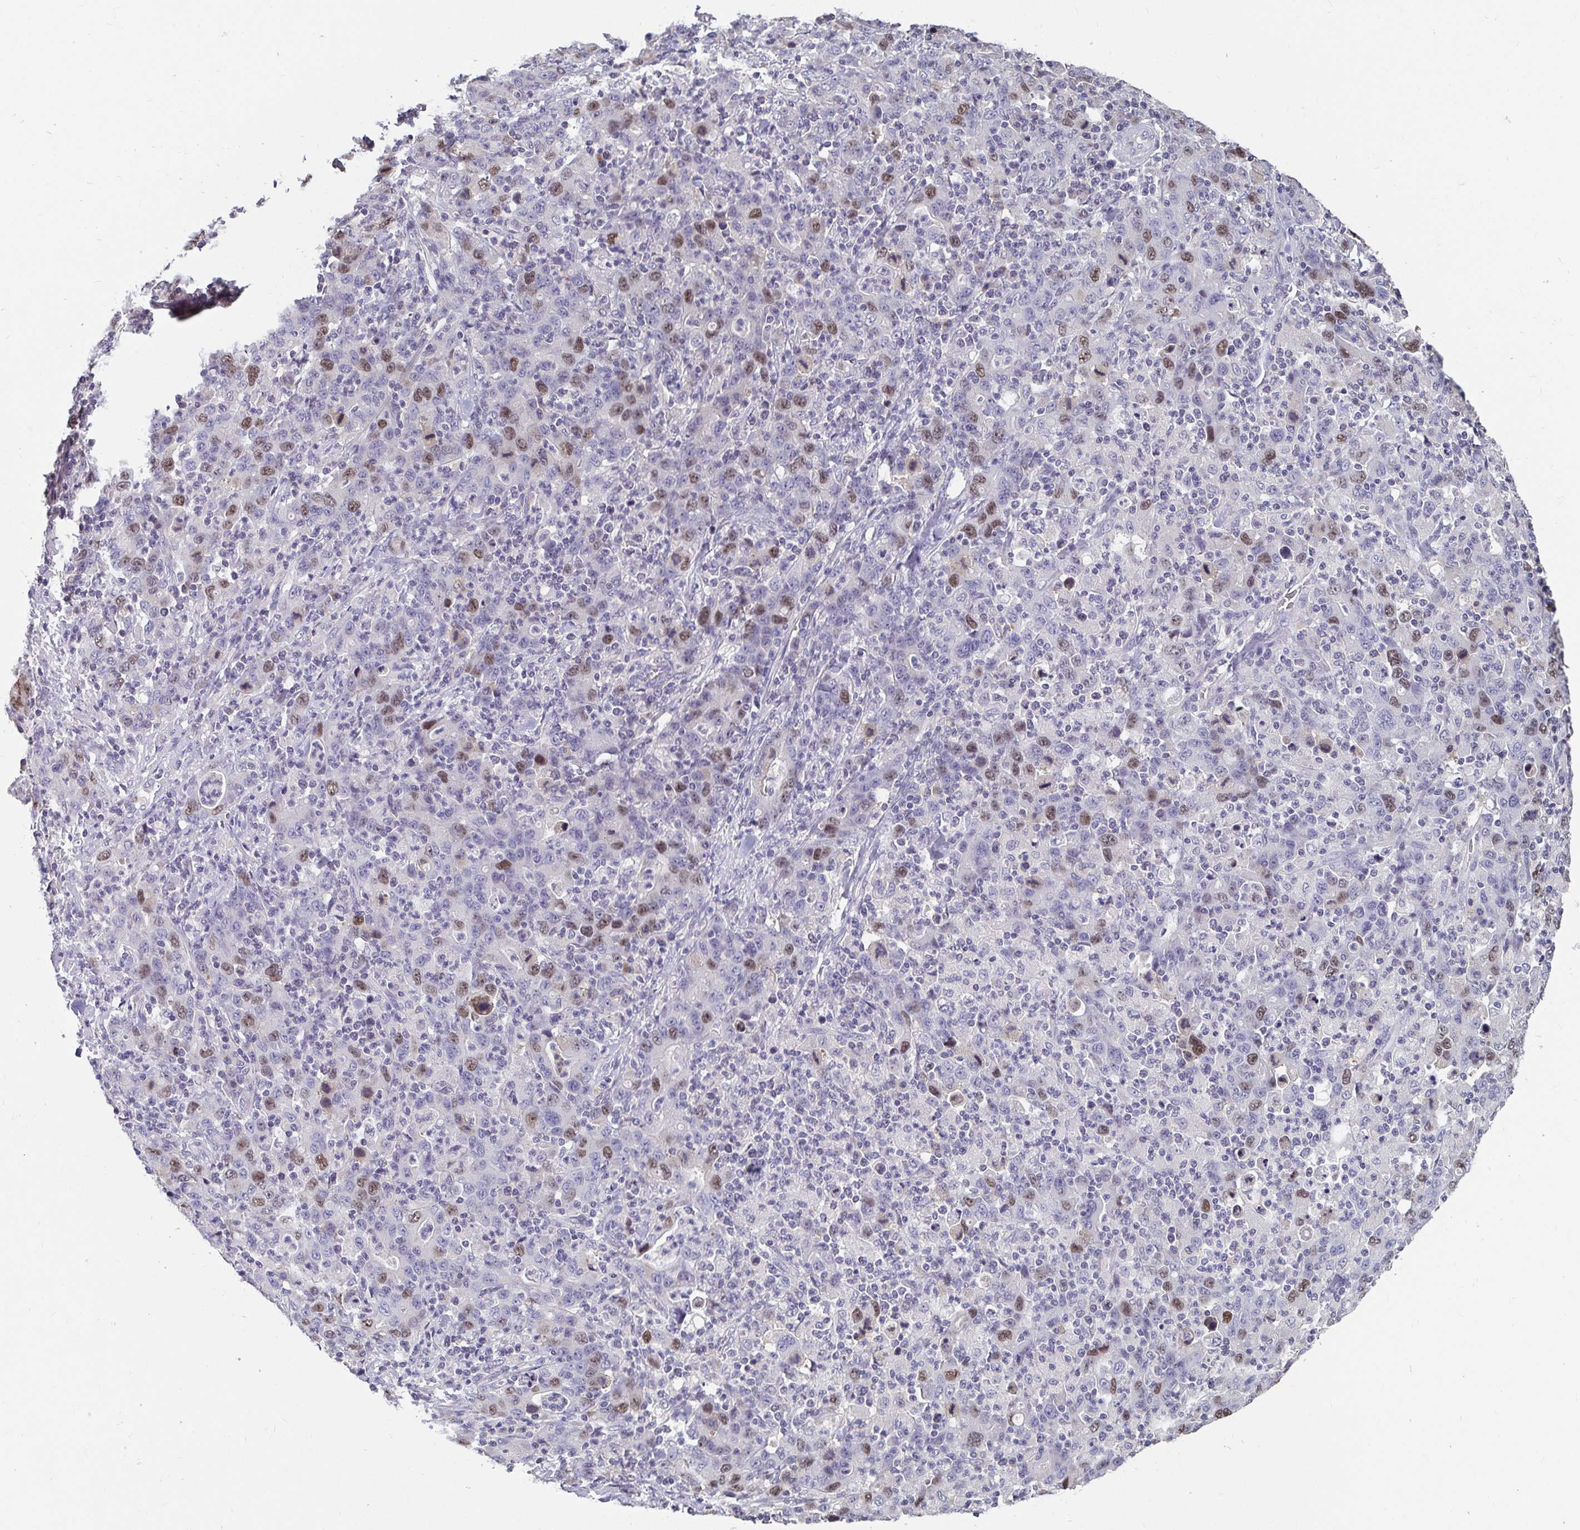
{"staining": {"intensity": "moderate", "quantity": "25%-75%", "location": "nuclear"}, "tissue": "stomach cancer", "cell_type": "Tumor cells", "image_type": "cancer", "snomed": [{"axis": "morphology", "description": "Adenocarcinoma, NOS"}, {"axis": "topography", "description": "Stomach, upper"}], "caption": "Protein staining of stomach adenocarcinoma tissue reveals moderate nuclear expression in about 25%-75% of tumor cells. The staining is performed using DAB brown chromogen to label protein expression. The nuclei are counter-stained blue using hematoxylin.", "gene": "ANLN", "patient": {"sex": "male", "age": 69}}